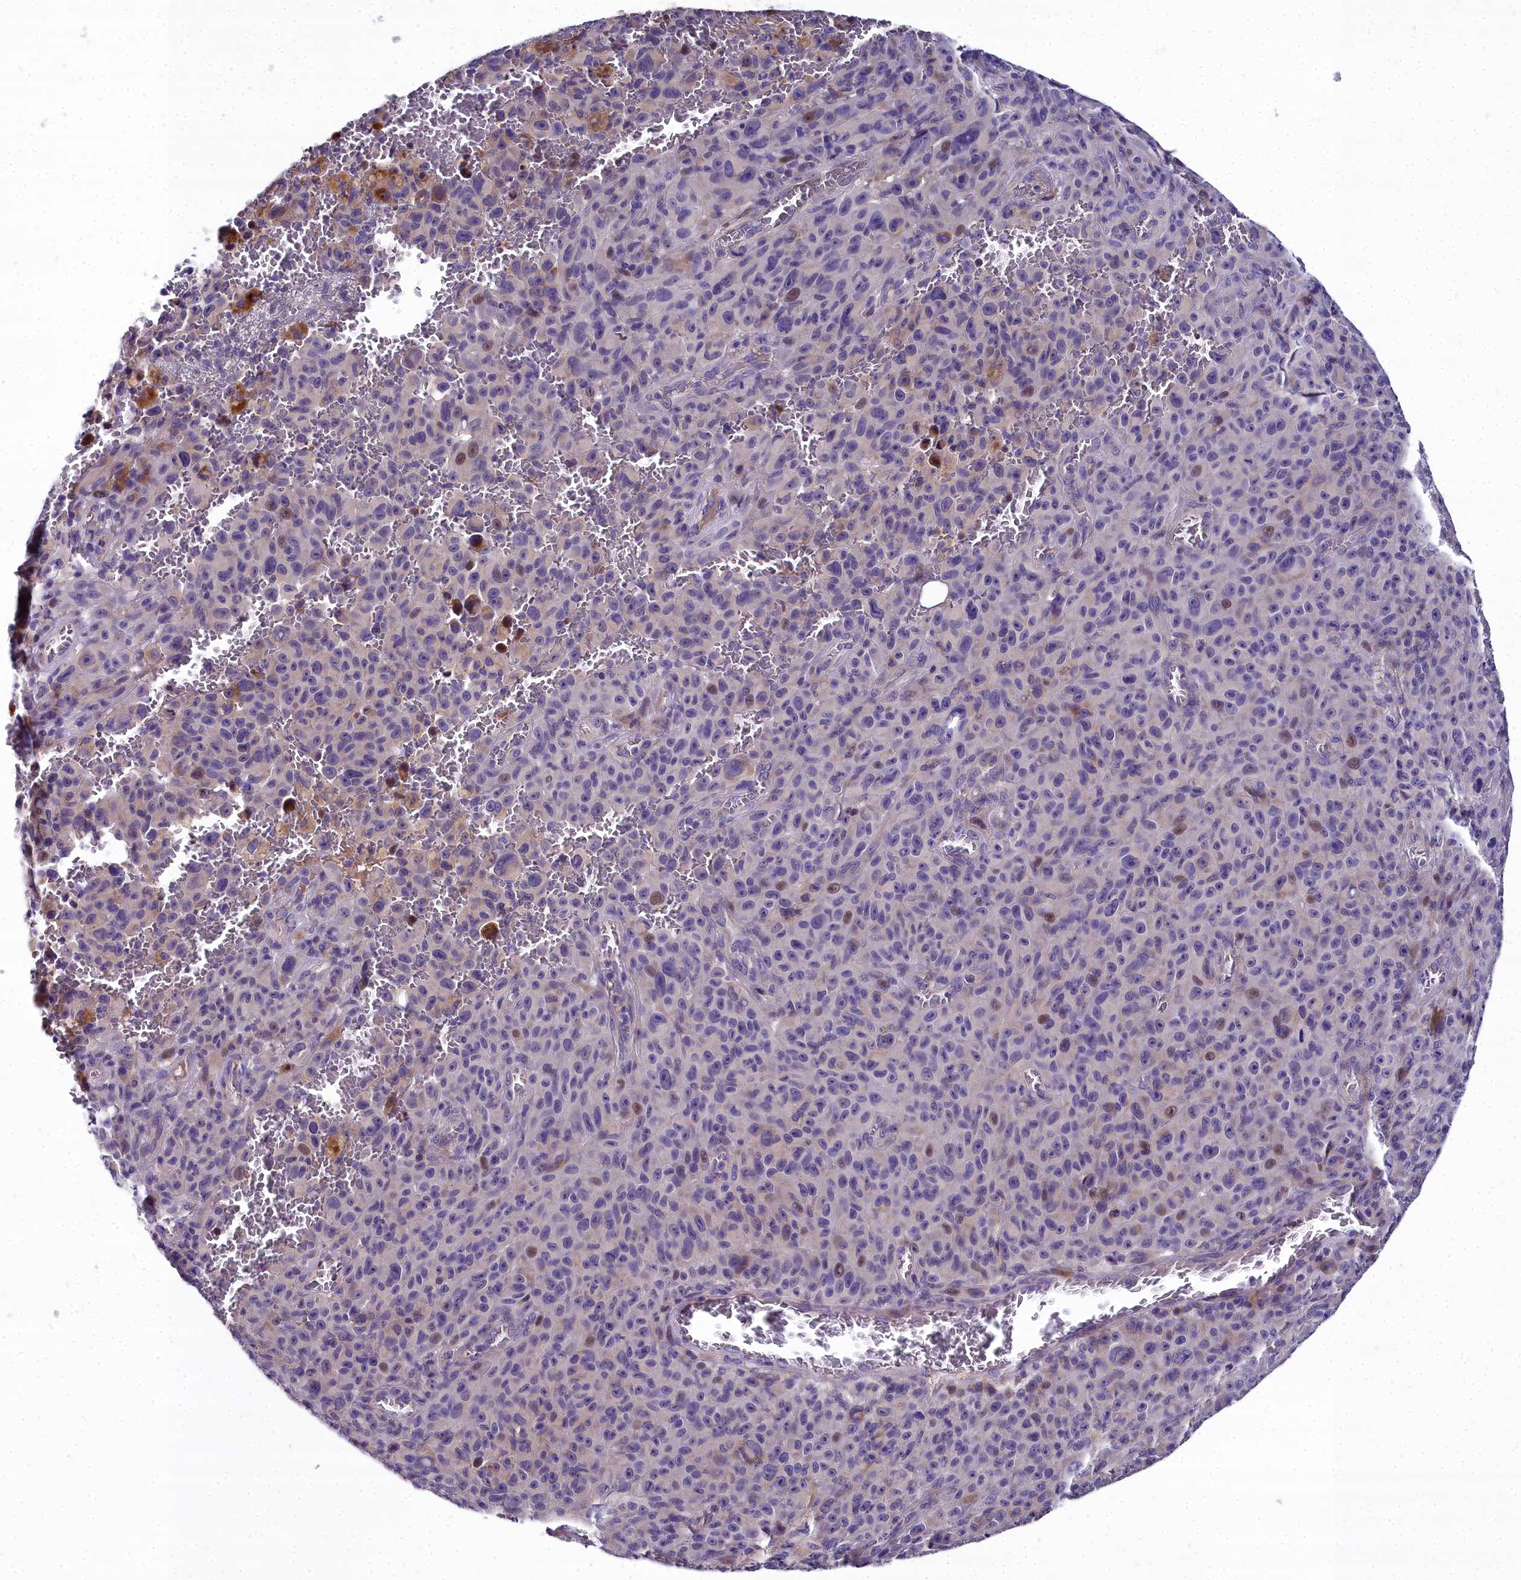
{"staining": {"intensity": "negative", "quantity": "none", "location": "none"}, "tissue": "melanoma", "cell_type": "Tumor cells", "image_type": "cancer", "snomed": [{"axis": "morphology", "description": "Malignant melanoma, NOS"}, {"axis": "topography", "description": "Skin"}], "caption": "High magnification brightfield microscopy of melanoma stained with DAB (3,3'-diaminobenzidine) (brown) and counterstained with hematoxylin (blue): tumor cells show no significant positivity. Nuclei are stained in blue.", "gene": "NT5M", "patient": {"sex": "female", "age": 82}}